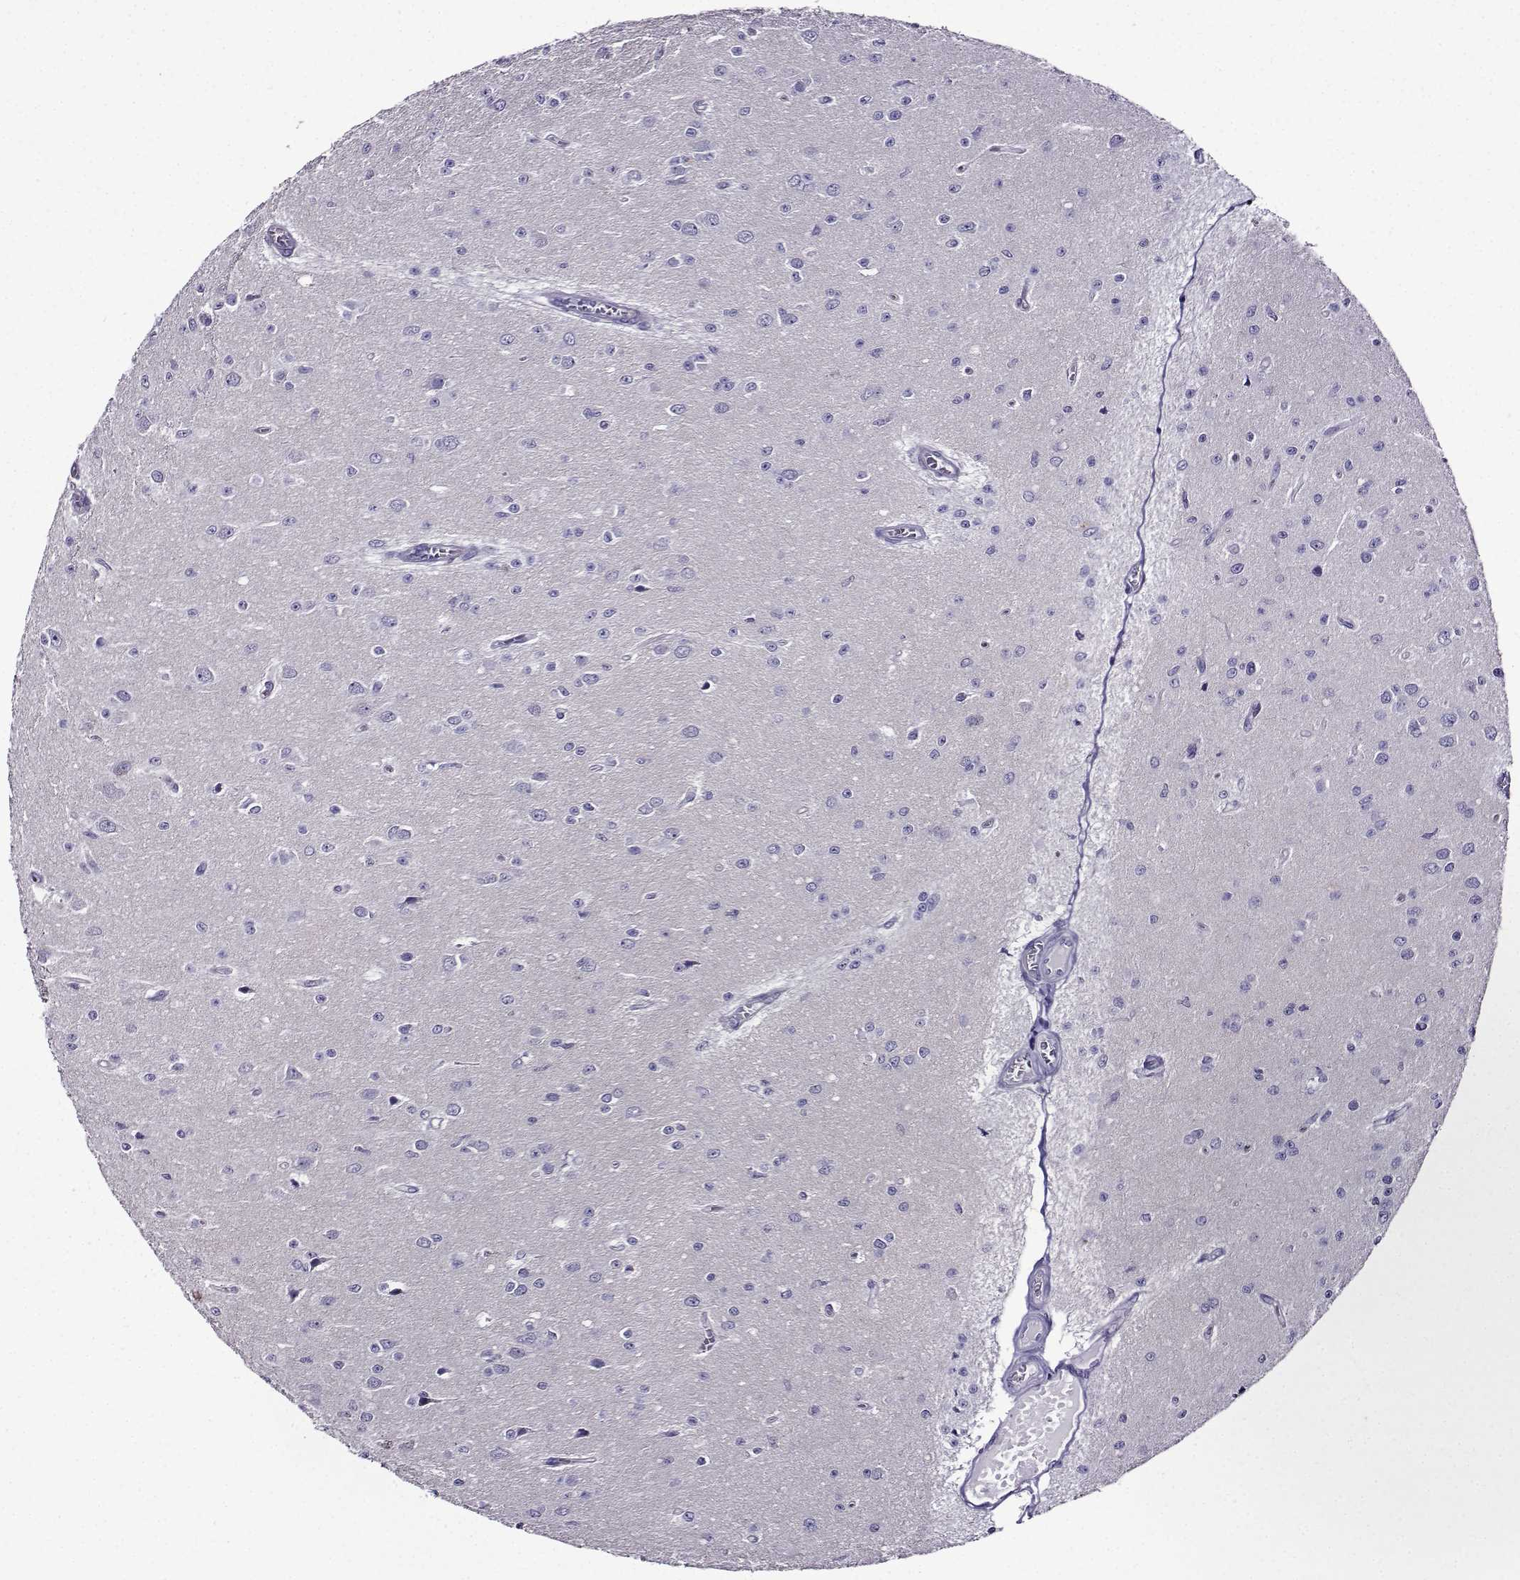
{"staining": {"intensity": "negative", "quantity": "none", "location": "none"}, "tissue": "glioma", "cell_type": "Tumor cells", "image_type": "cancer", "snomed": [{"axis": "morphology", "description": "Glioma, malignant, Low grade"}, {"axis": "topography", "description": "Brain"}], "caption": "High magnification brightfield microscopy of glioma stained with DAB (brown) and counterstained with hematoxylin (blue): tumor cells show no significant staining.", "gene": "TMEM266", "patient": {"sex": "female", "age": 45}}